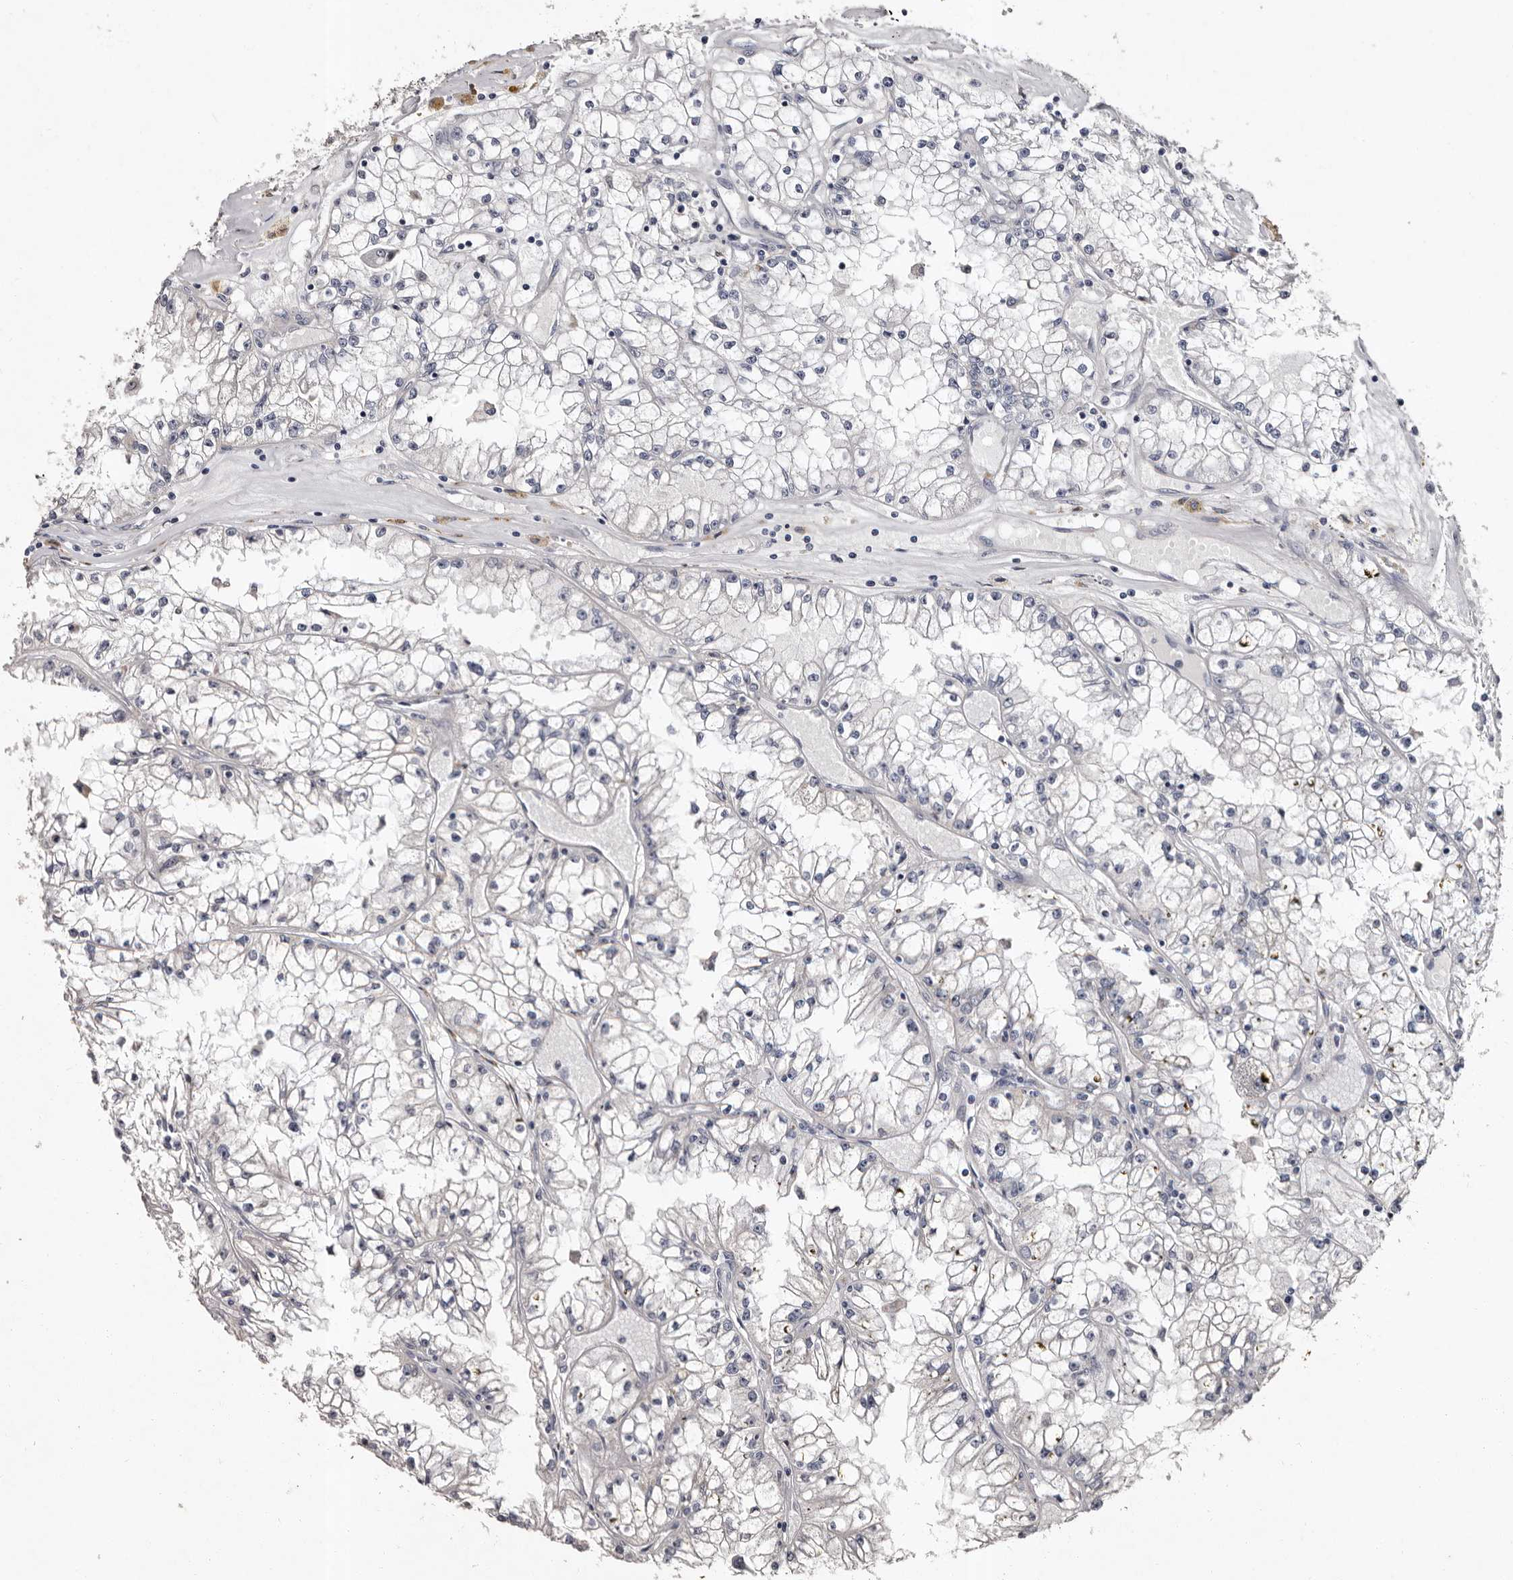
{"staining": {"intensity": "negative", "quantity": "none", "location": "none"}, "tissue": "renal cancer", "cell_type": "Tumor cells", "image_type": "cancer", "snomed": [{"axis": "morphology", "description": "Adenocarcinoma, NOS"}, {"axis": "topography", "description": "Kidney"}], "caption": "Immunohistochemistry (IHC) photomicrograph of human renal adenocarcinoma stained for a protein (brown), which shows no expression in tumor cells.", "gene": "FAM91A1", "patient": {"sex": "male", "age": 56}}